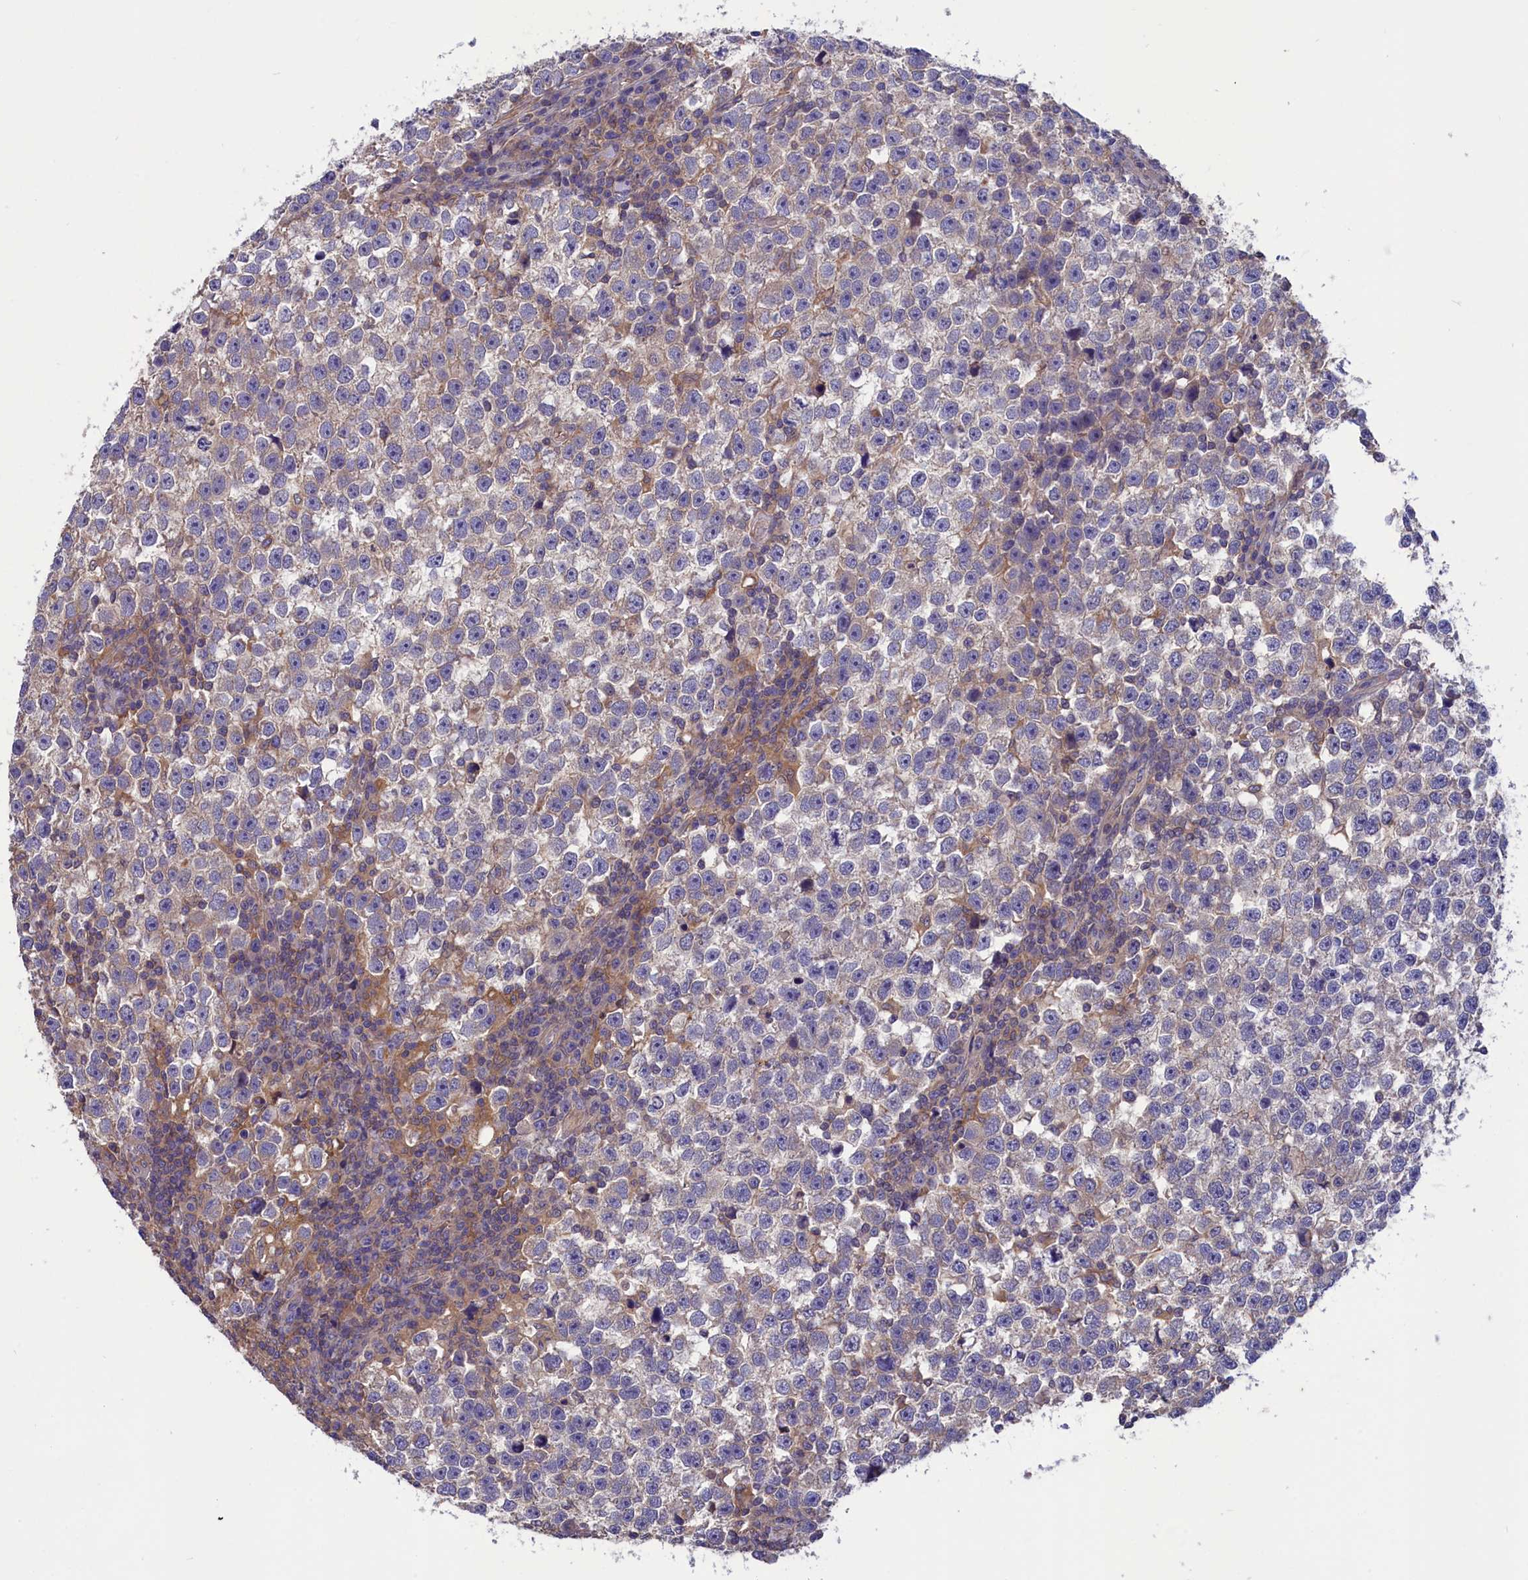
{"staining": {"intensity": "weak", "quantity": "25%-75%", "location": "cytoplasmic/membranous"}, "tissue": "testis cancer", "cell_type": "Tumor cells", "image_type": "cancer", "snomed": [{"axis": "morphology", "description": "Normal tissue, NOS"}, {"axis": "morphology", "description": "Seminoma, NOS"}, {"axis": "topography", "description": "Testis"}], "caption": "Seminoma (testis) was stained to show a protein in brown. There is low levels of weak cytoplasmic/membranous staining in approximately 25%-75% of tumor cells.", "gene": "AMDHD2", "patient": {"sex": "male", "age": 43}}